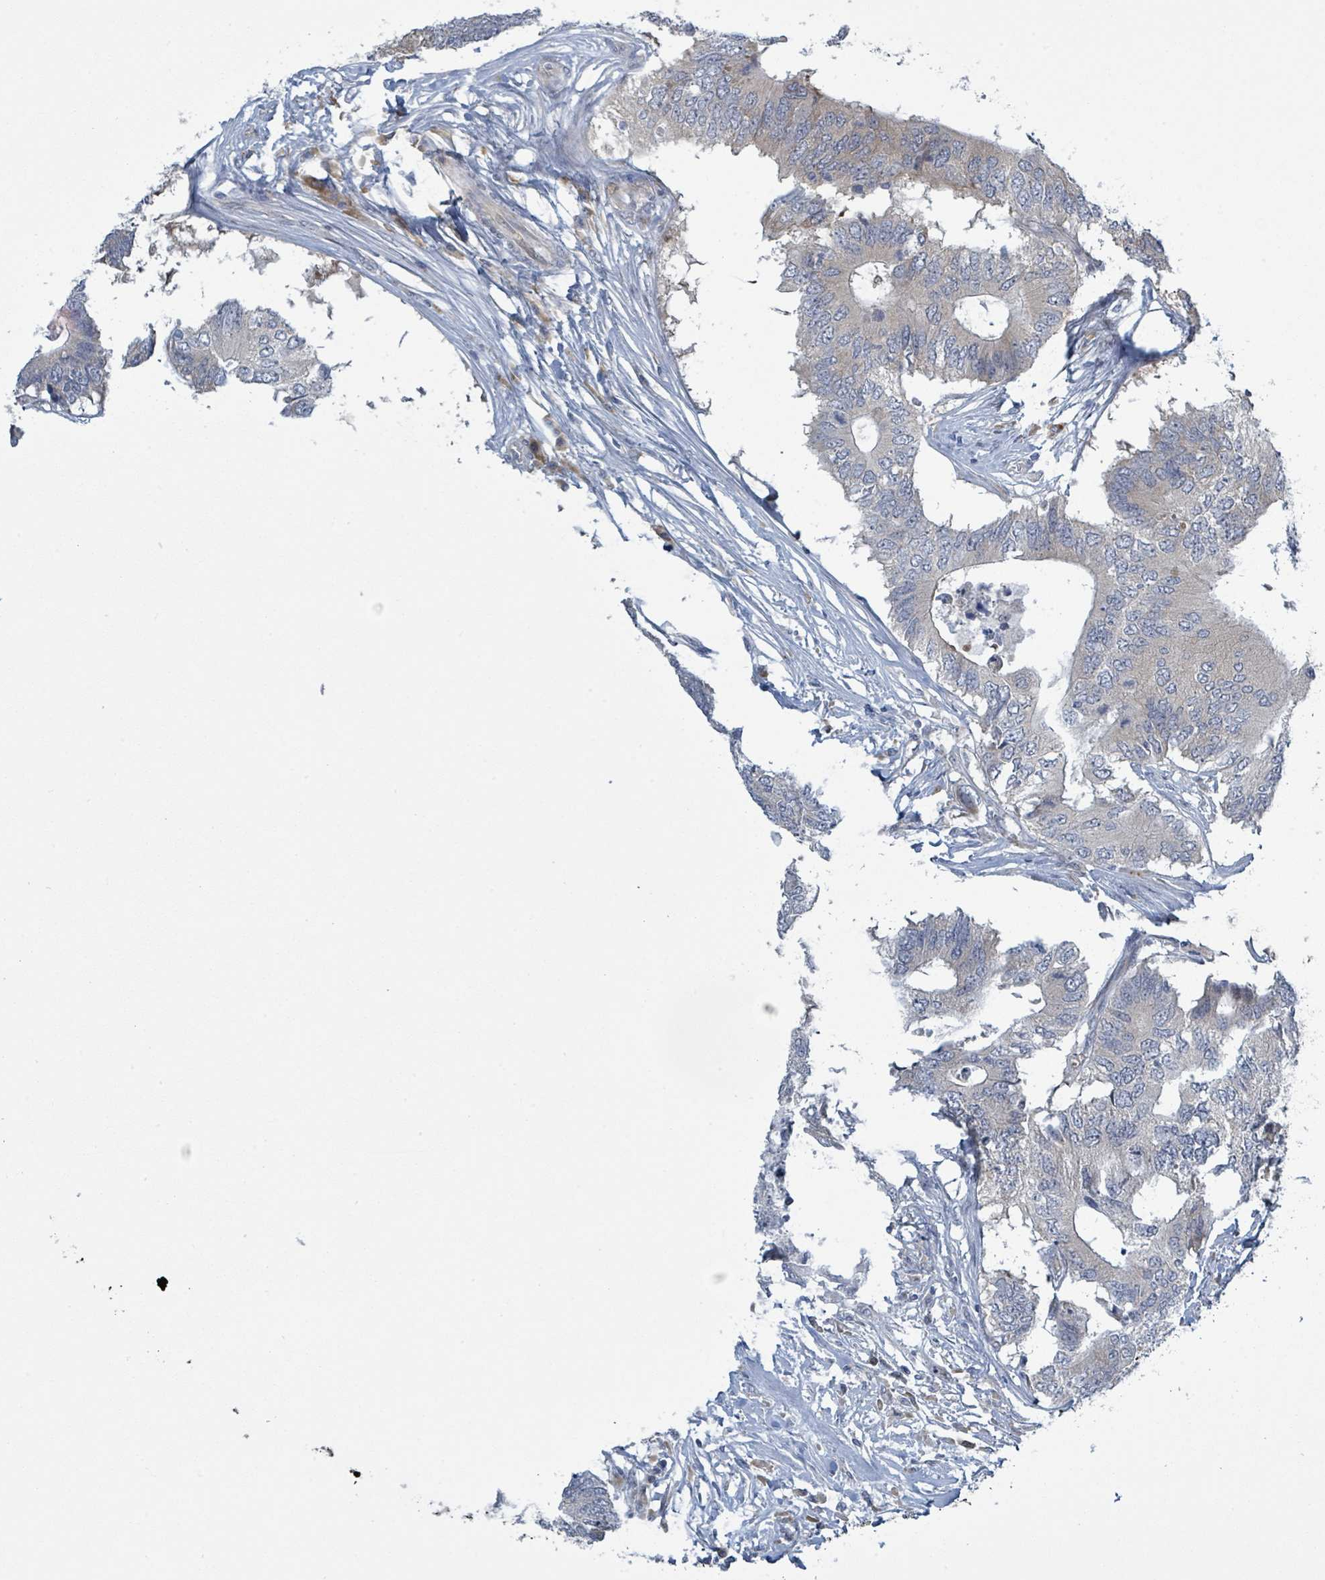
{"staining": {"intensity": "weak", "quantity": "25%-75%", "location": "cytoplasmic/membranous"}, "tissue": "colorectal cancer", "cell_type": "Tumor cells", "image_type": "cancer", "snomed": [{"axis": "morphology", "description": "Adenocarcinoma, NOS"}, {"axis": "topography", "description": "Colon"}], "caption": "A brown stain labels weak cytoplasmic/membranous expression of a protein in human colorectal cancer (adenocarcinoma) tumor cells. (brown staining indicates protein expression, while blue staining denotes nuclei).", "gene": "RPL32", "patient": {"sex": "male", "age": 71}}